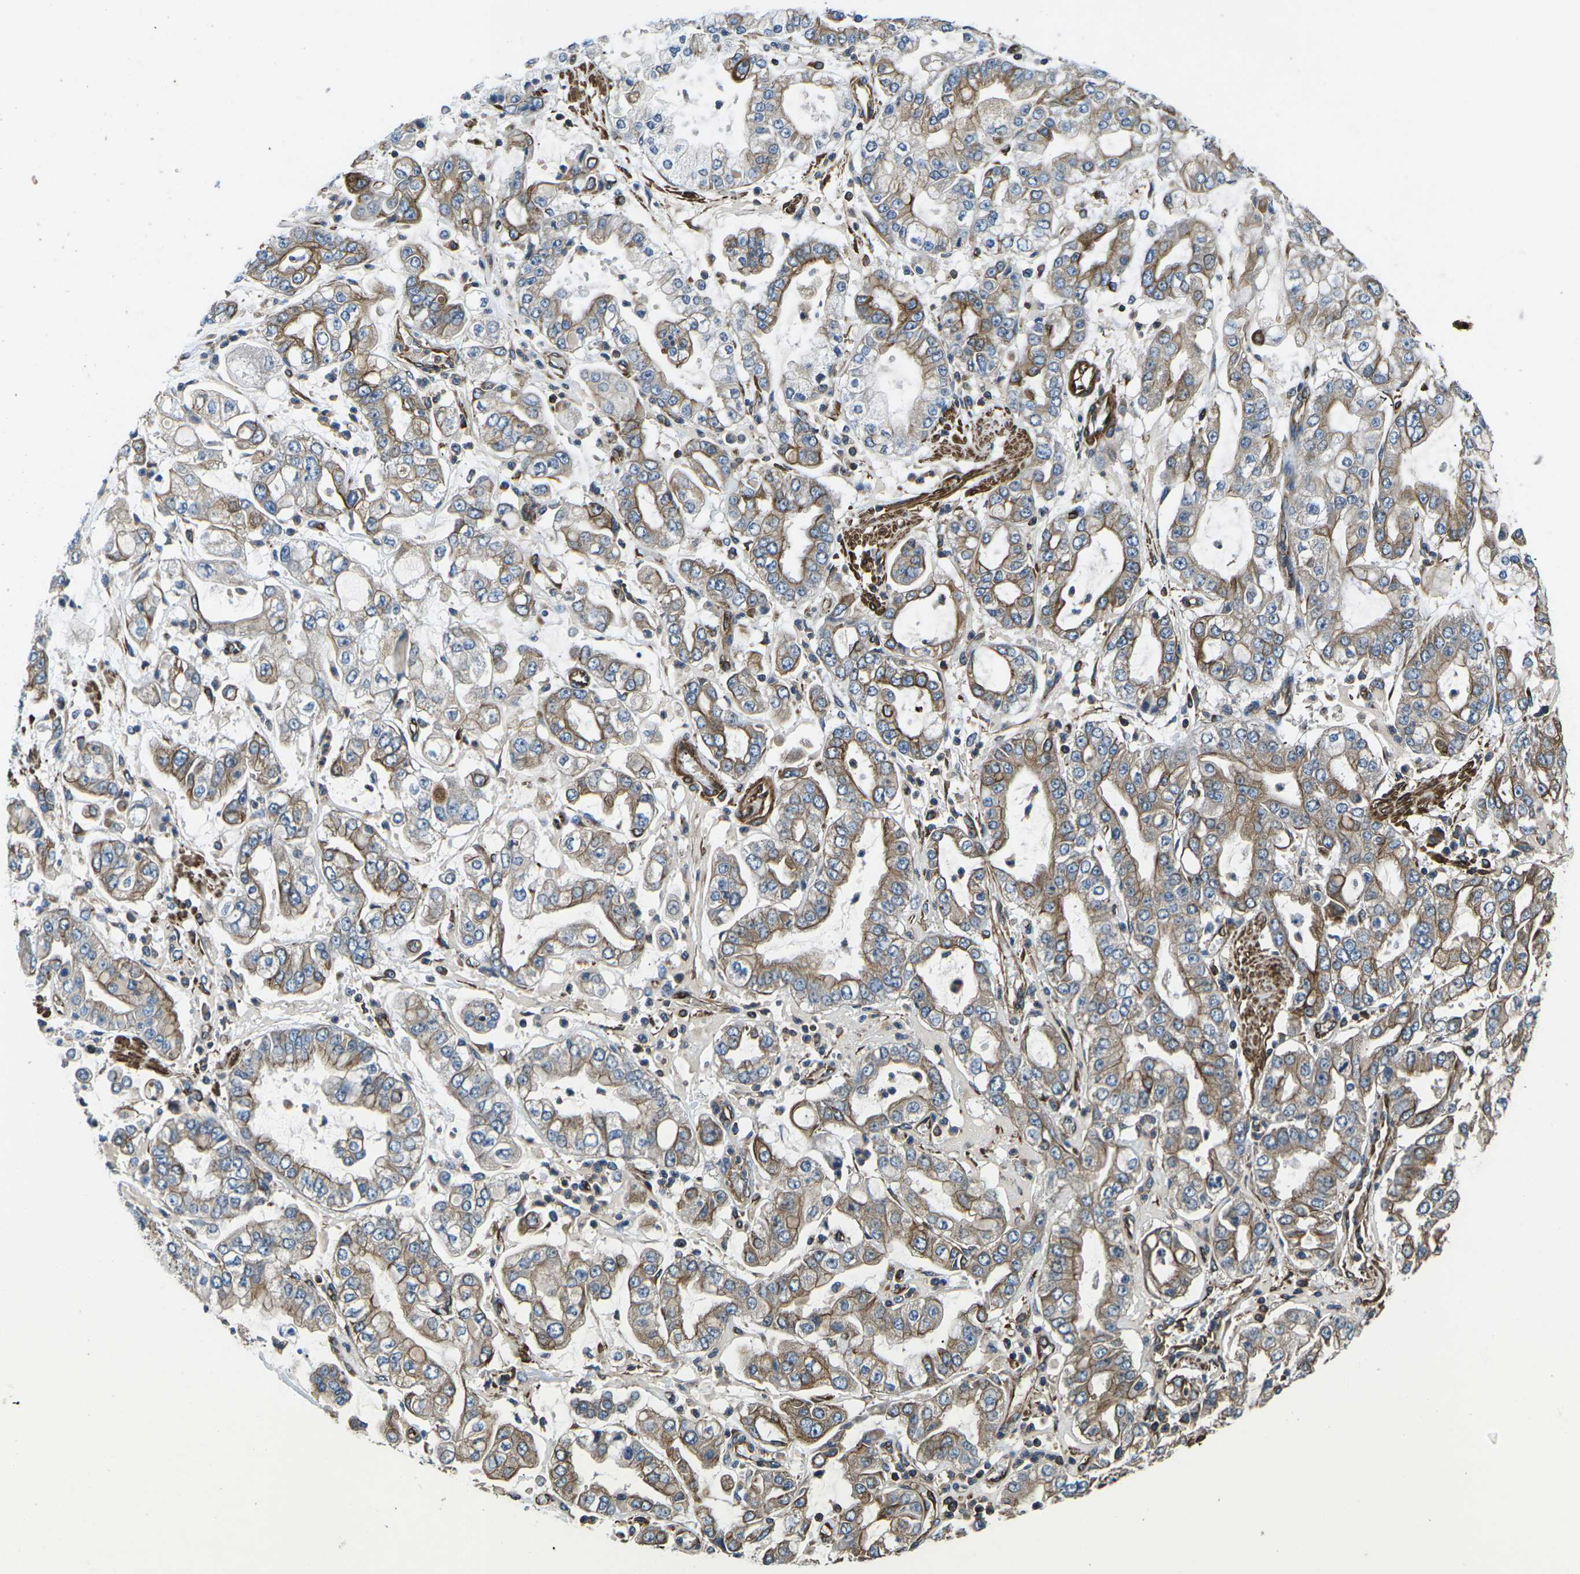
{"staining": {"intensity": "moderate", "quantity": ">75%", "location": "cytoplasmic/membranous"}, "tissue": "stomach cancer", "cell_type": "Tumor cells", "image_type": "cancer", "snomed": [{"axis": "morphology", "description": "Adenocarcinoma, NOS"}, {"axis": "topography", "description": "Stomach"}], "caption": "Adenocarcinoma (stomach) stained with a brown dye displays moderate cytoplasmic/membranous positive staining in approximately >75% of tumor cells.", "gene": "KCNJ15", "patient": {"sex": "male", "age": 76}}